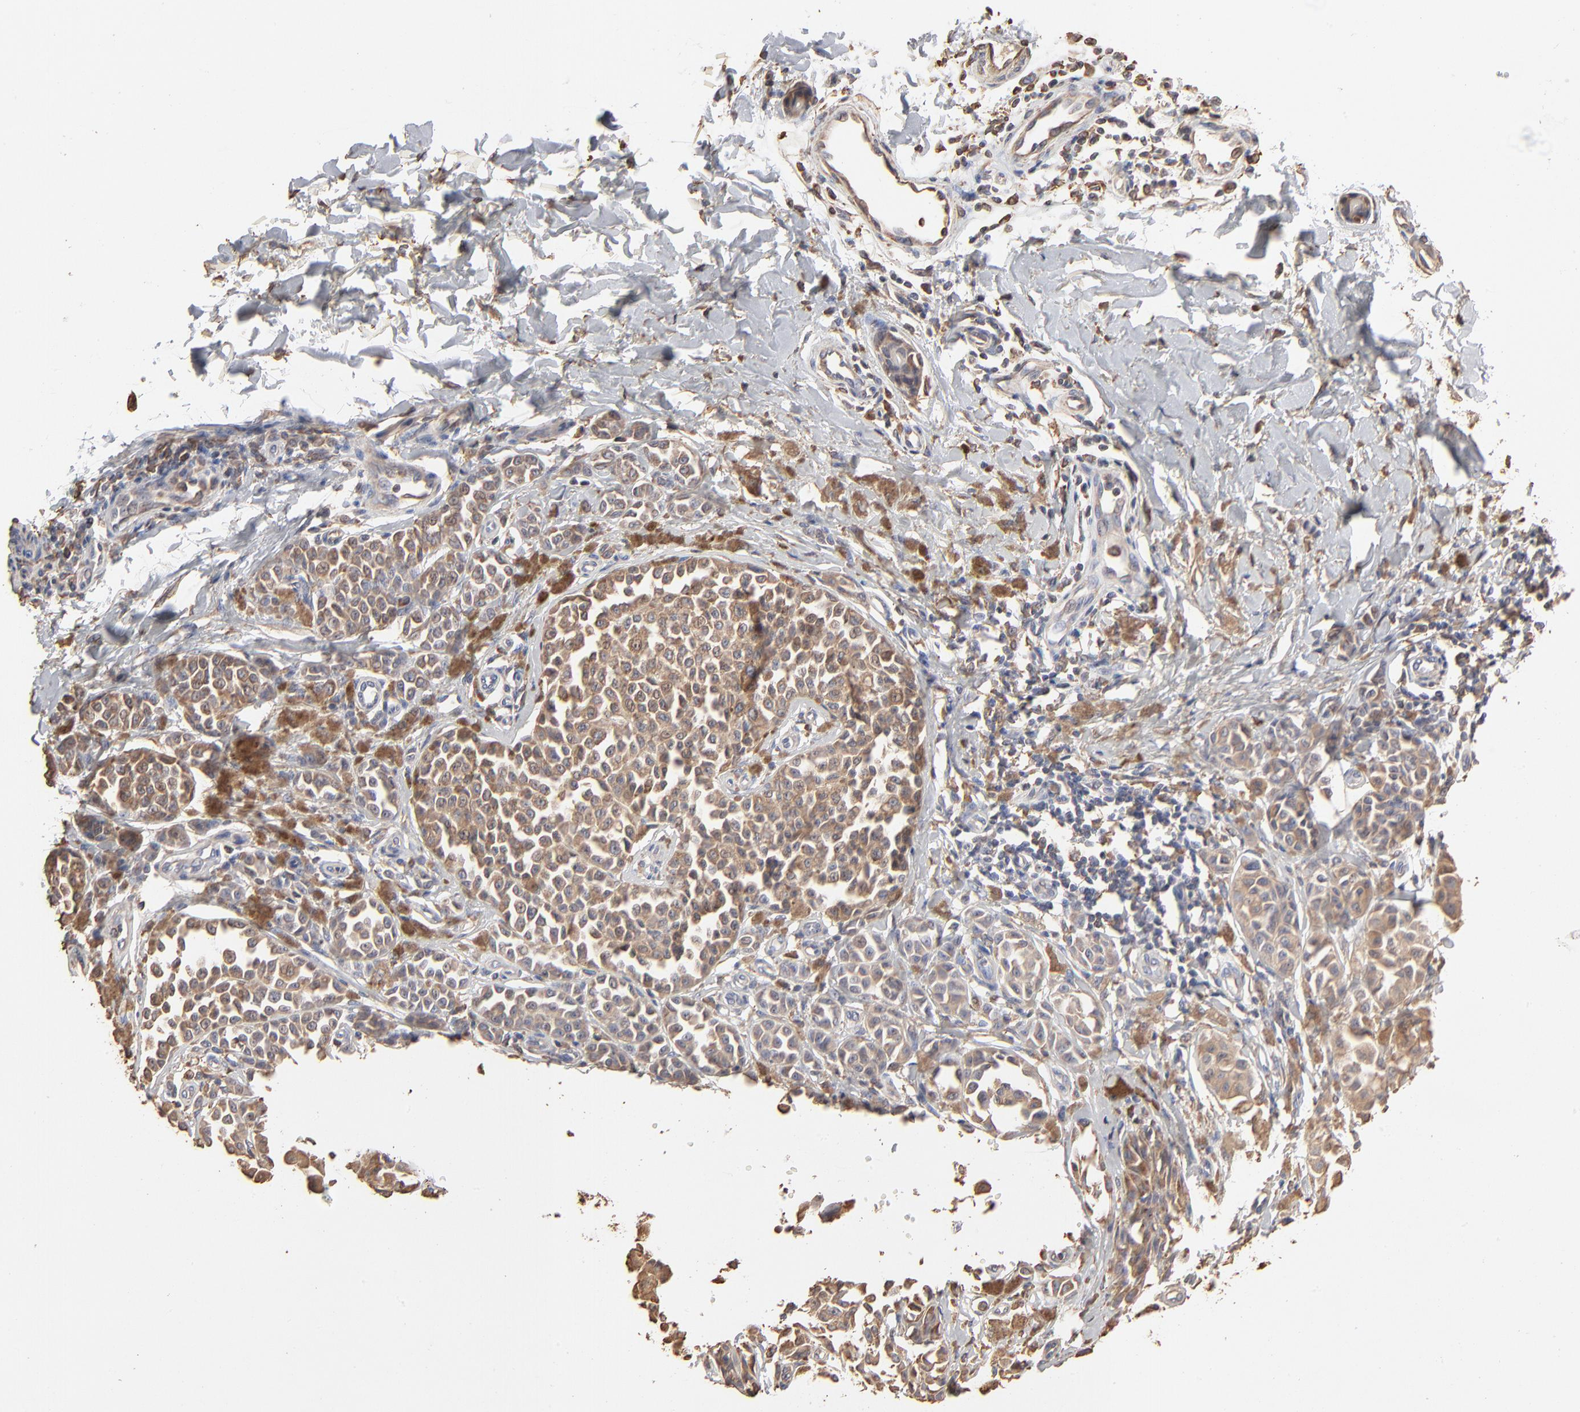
{"staining": {"intensity": "weak", "quantity": "25%-75%", "location": "cytoplasmic/membranous"}, "tissue": "melanoma", "cell_type": "Tumor cells", "image_type": "cancer", "snomed": [{"axis": "morphology", "description": "Malignant melanoma, NOS"}, {"axis": "topography", "description": "Skin"}], "caption": "About 25%-75% of tumor cells in malignant melanoma exhibit weak cytoplasmic/membranous protein positivity as visualized by brown immunohistochemical staining.", "gene": "PDIA3", "patient": {"sex": "female", "age": 38}}